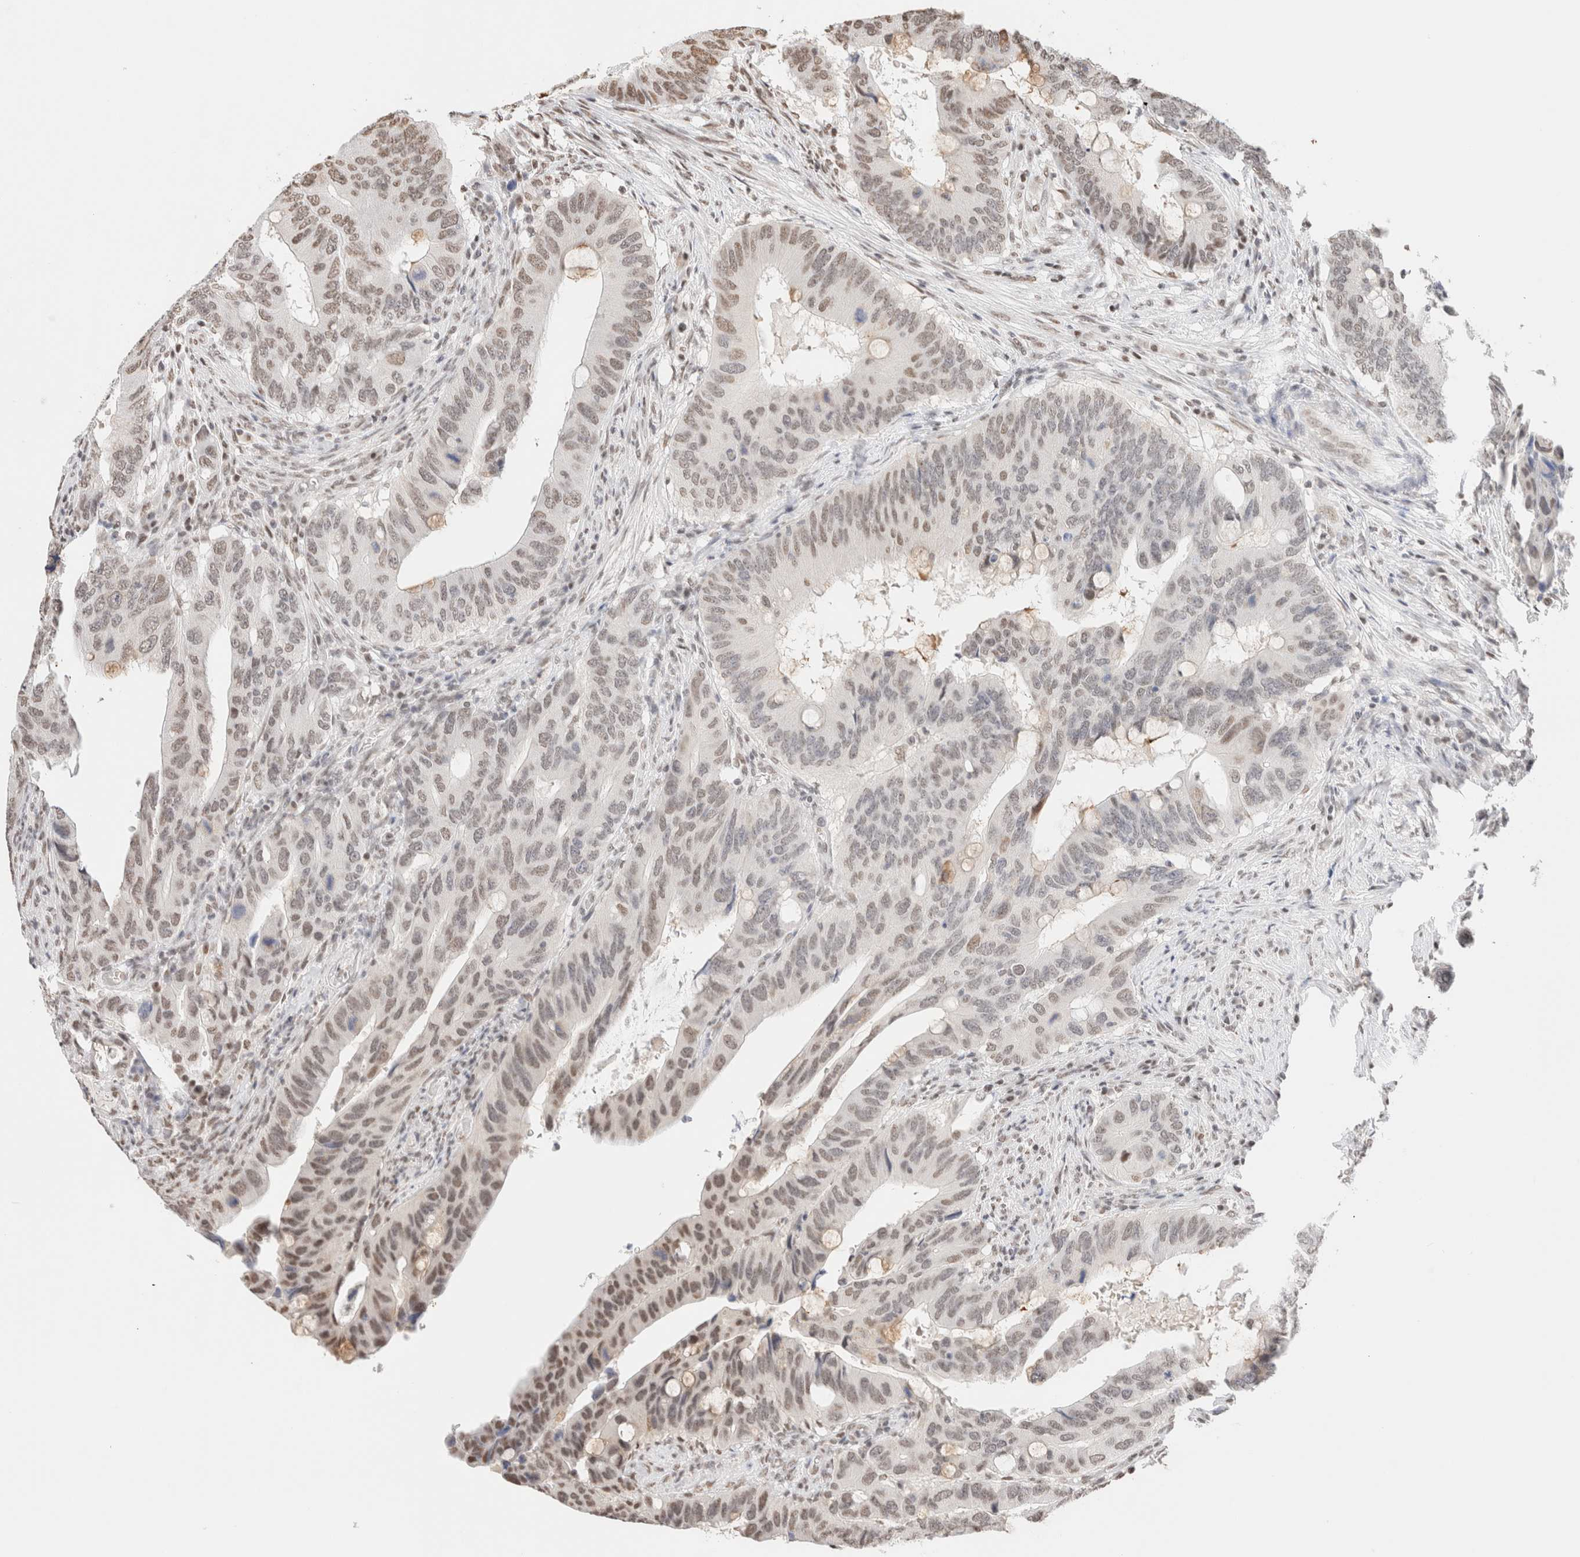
{"staining": {"intensity": "moderate", "quantity": "<25%", "location": "nuclear"}, "tissue": "colorectal cancer", "cell_type": "Tumor cells", "image_type": "cancer", "snomed": [{"axis": "morphology", "description": "Adenocarcinoma, NOS"}, {"axis": "topography", "description": "Colon"}], "caption": "Tumor cells show moderate nuclear expression in about <25% of cells in colorectal cancer (adenocarcinoma).", "gene": "SUPT3H", "patient": {"sex": "male", "age": 71}}